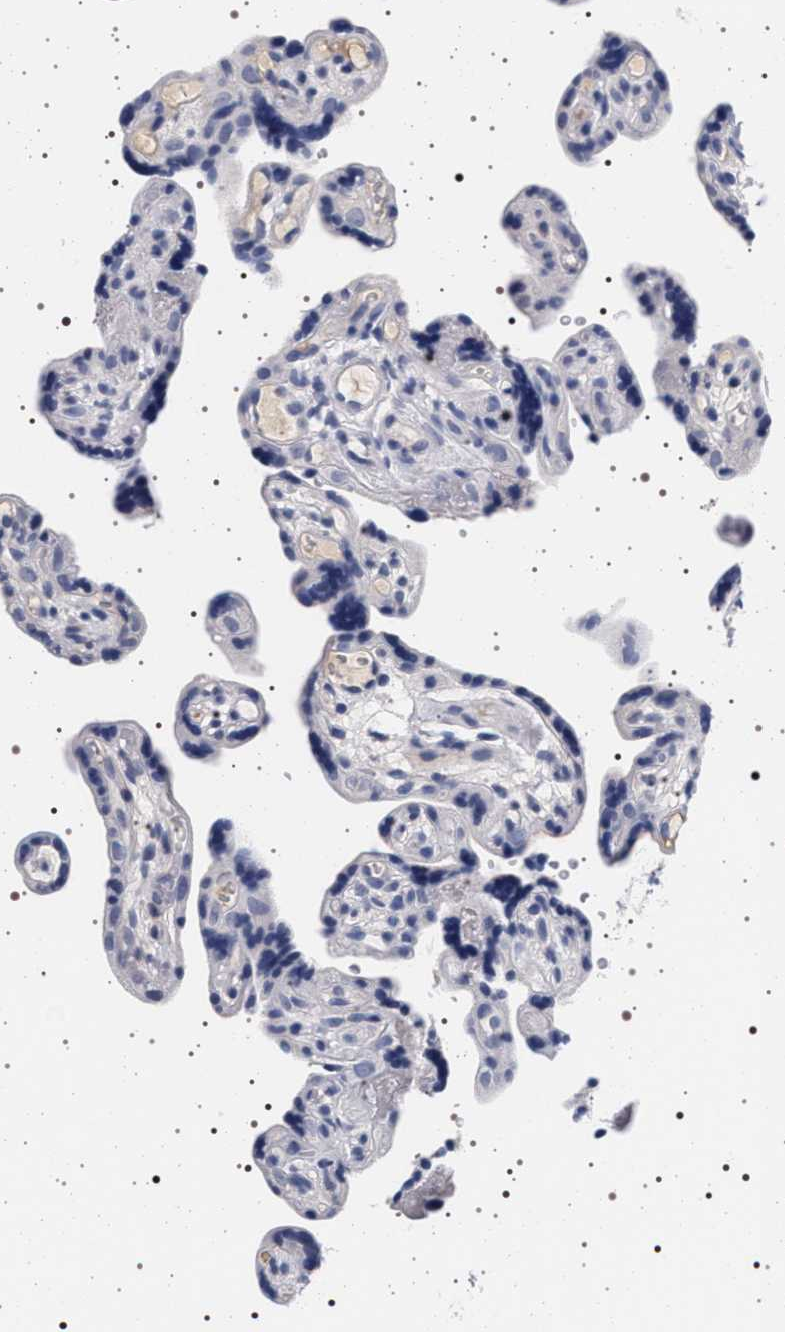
{"staining": {"intensity": "negative", "quantity": "none", "location": "none"}, "tissue": "placenta", "cell_type": "Decidual cells", "image_type": "normal", "snomed": [{"axis": "morphology", "description": "Normal tissue, NOS"}, {"axis": "topography", "description": "Placenta"}], "caption": "This is an immunohistochemistry micrograph of normal placenta. There is no staining in decidual cells.", "gene": "MAPK10", "patient": {"sex": "female", "age": 30}}